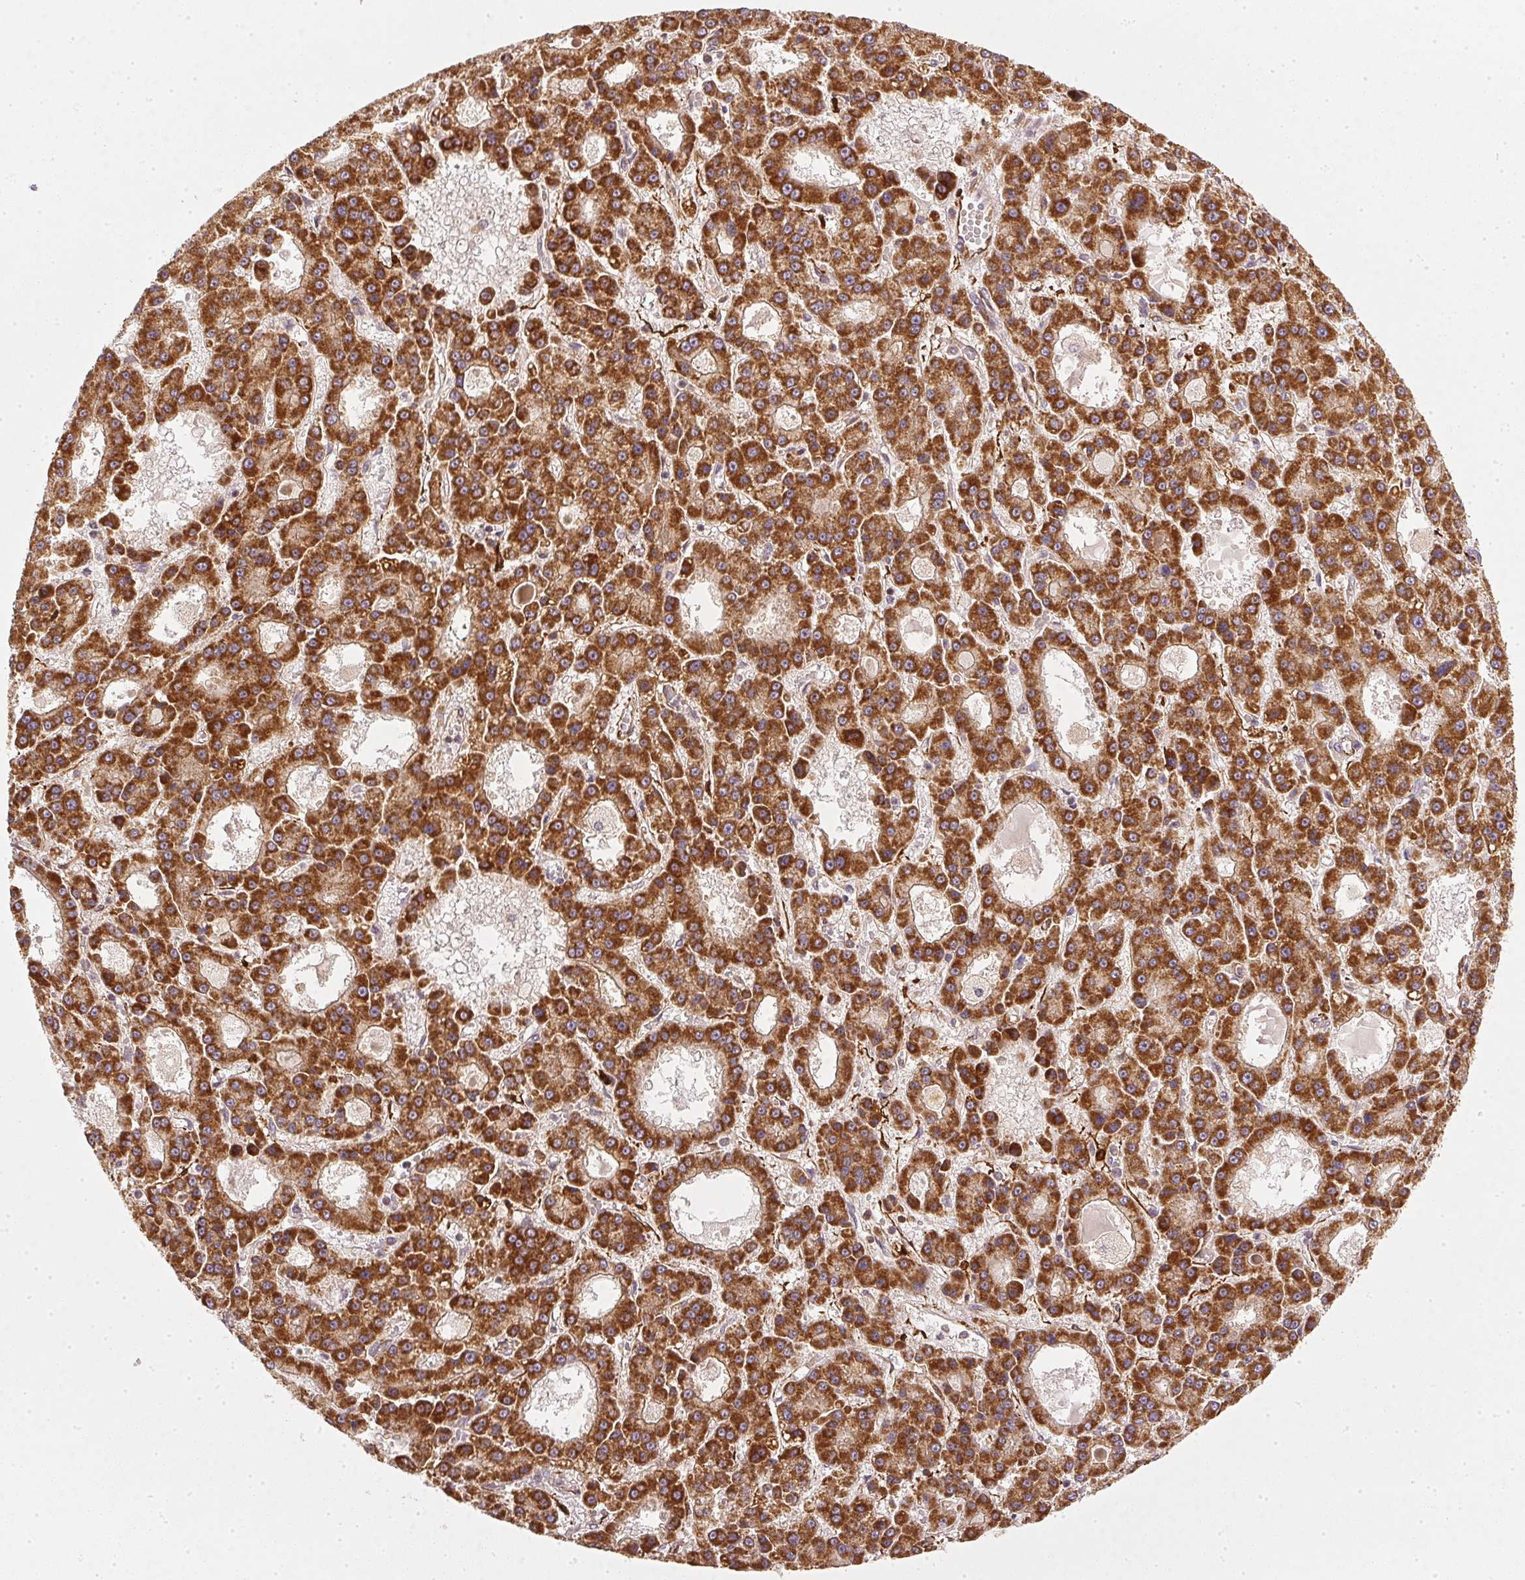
{"staining": {"intensity": "strong", "quantity": ">75%", "location": "cytoplasmic/membranous"}, "tissue": "liver cancer", "cell_type": "Tumor cells", "image_type": "cancer", "snomed": [{"axis": "morphology", "description": "Carcinoma, Hepatocellular, NOS"}, {"axis": "topography", "description": "Liver"}], "caption": "IHC (DAB (3,3'-diaminobenzidine)) staining of human liver hepatocellular carcinoma exhibits strong cytoplasmic/membranous protein staining in approximately >75% of tumor cells. The staining is performed using DAB brown chromogen to label protein expression. The nuclei are counter-stained blue using hematoxylin.", "gene": "NADK2", "patient": {"sex": "male", "age": 70}}